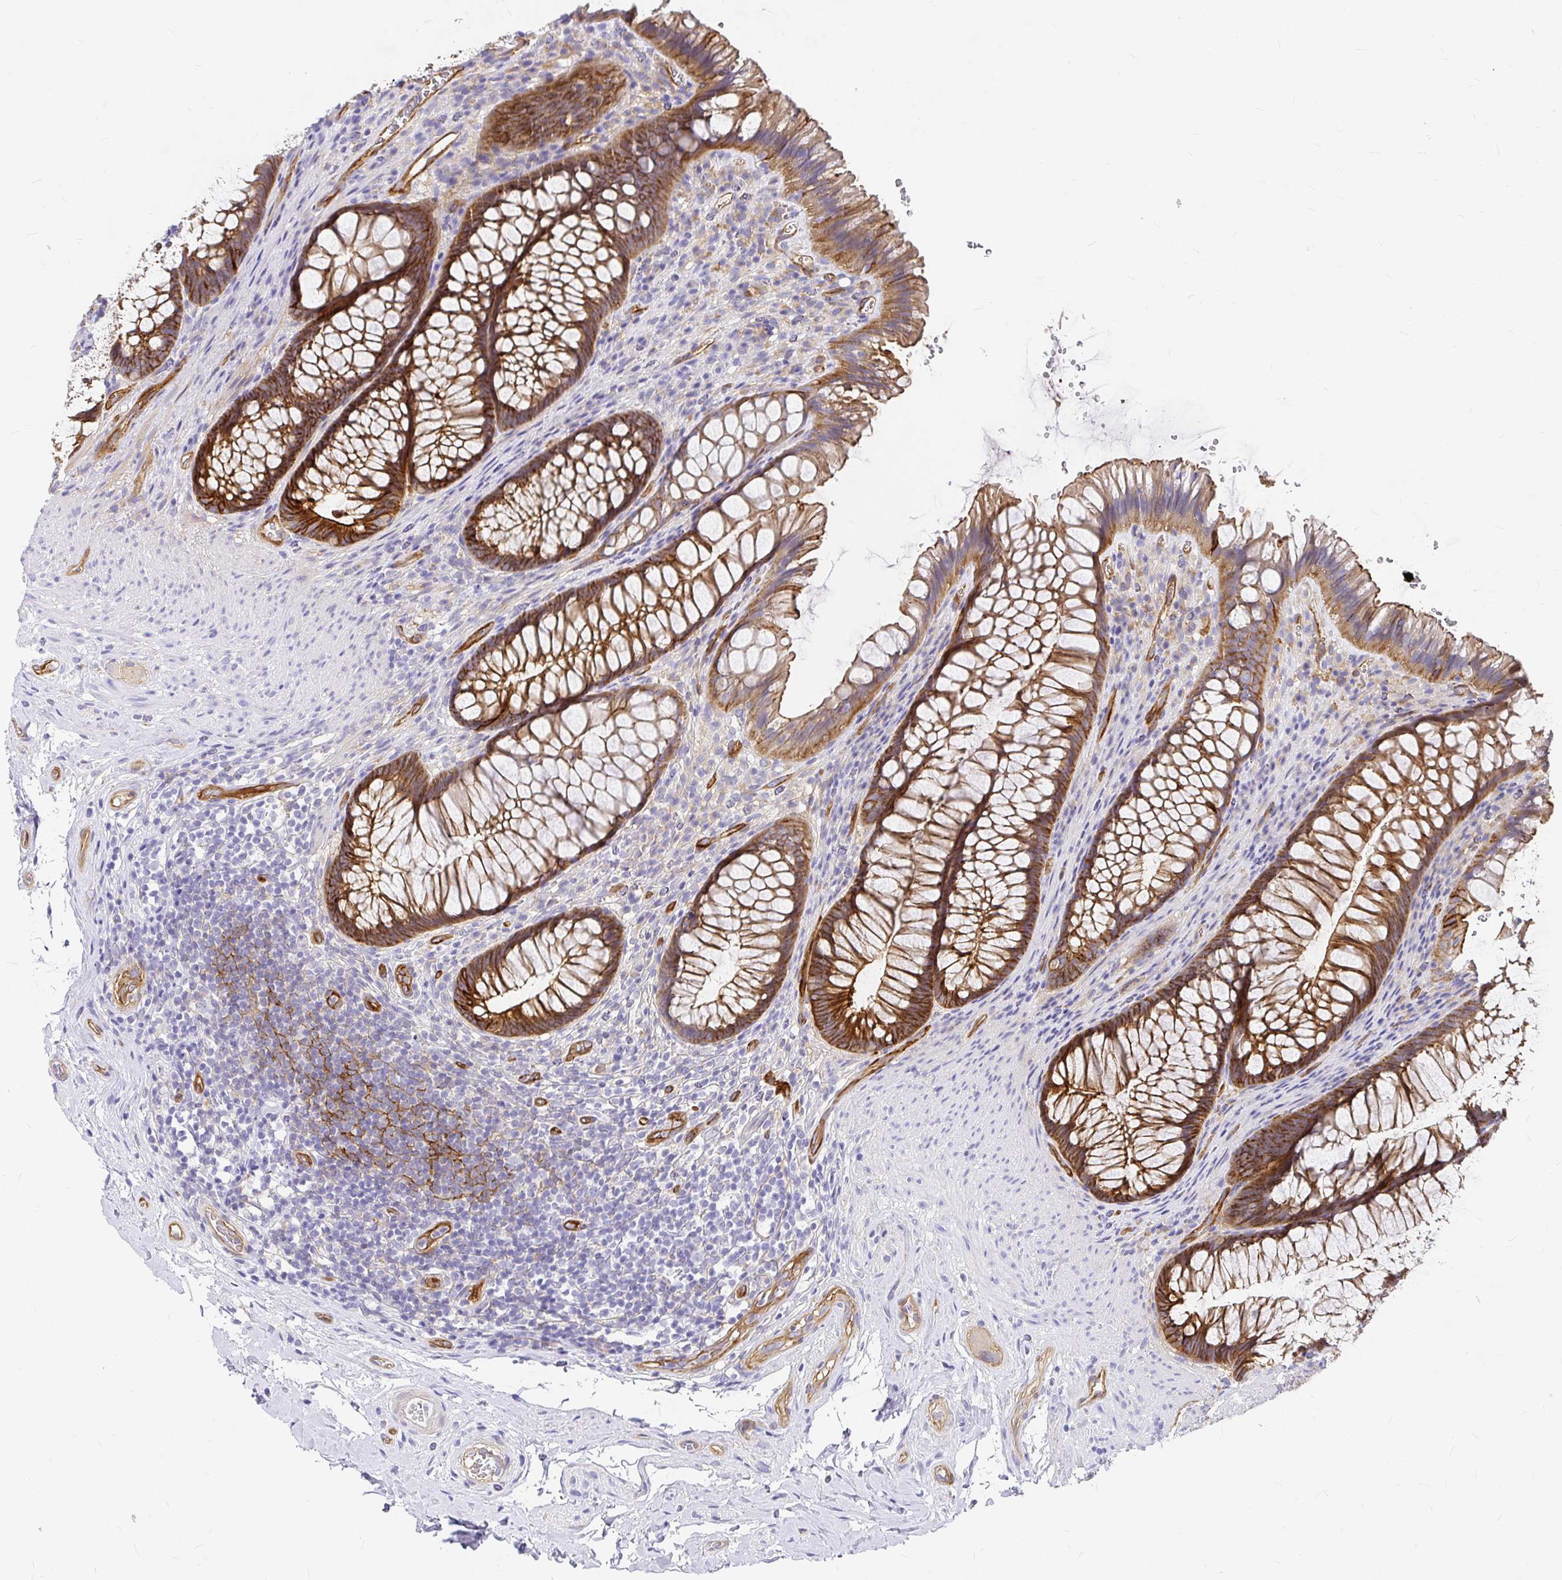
{"staining": {"intensity": "strong", "quantity": ">75%", "location": "cytoplasmic/membranous"}, "tissue": "rectum", "cell_type": "Glandular cells", "image_type": "normal", "snomed": [{"axis": "morphology", "description": "Normal tissue, NOS"}, {"axis": "topography", "description": "Rectum"}], "caption": "Glandular cells demonstrate high levels of strong cytoplasmic/membranous expression in about >75% of cells in benign rectum.", "gene": "MYO1B", "patient": {"sex": "male", "age": 53}}